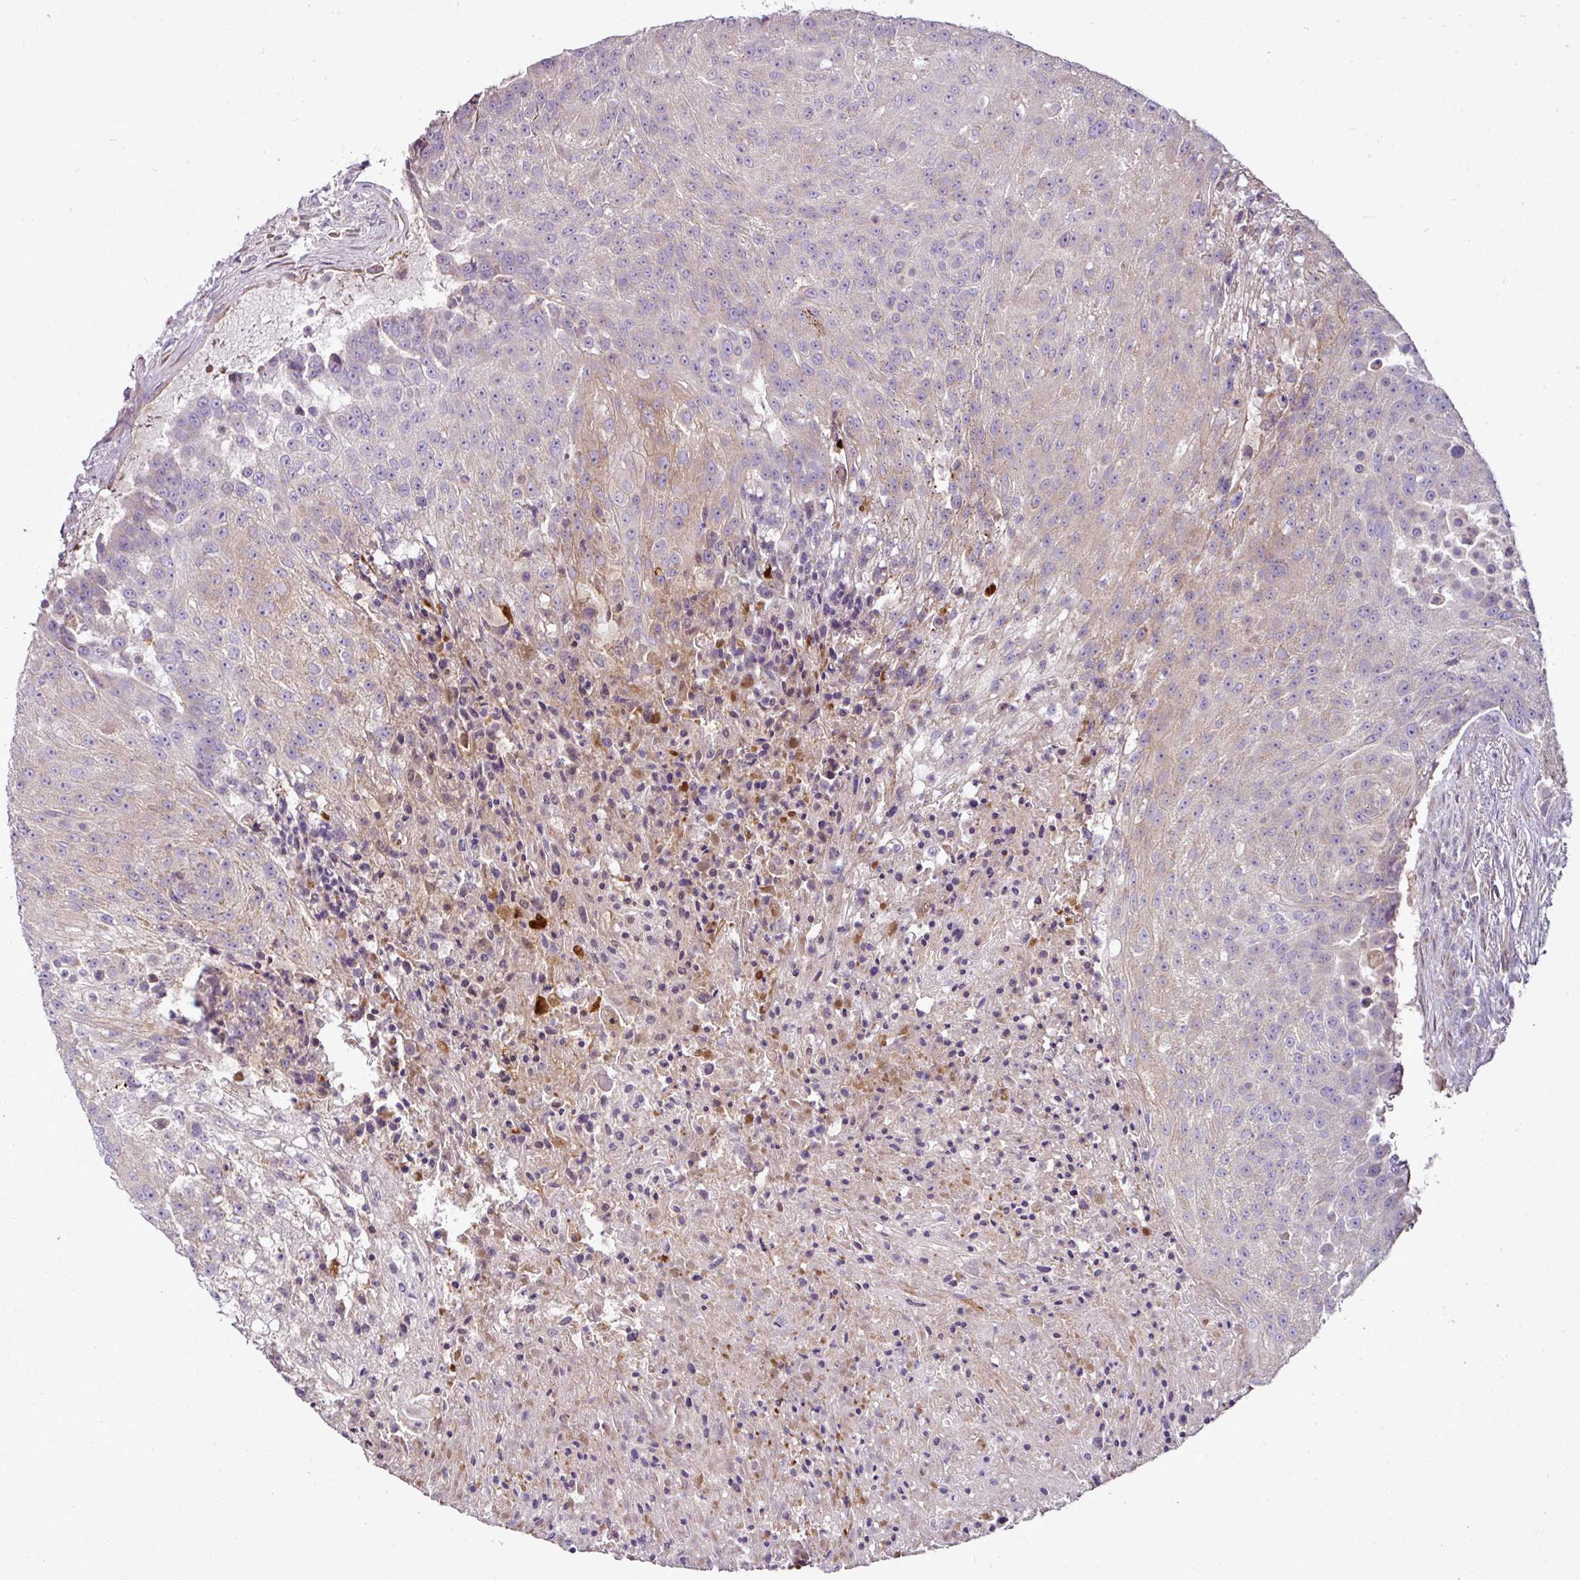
{"staining": {"intensity": "weak", "quantity": "25%-75%", "location": "cytoplasmic/membranous"}, "tissue": "urothelial cancer", "cell_type": "Tumor cells", "image_type": "cancer", "snomed": [{"axis": "morphology", "description": "Urothelial carcinoma, High grade"}, {"axis": "topography", "description": "Urinary bladder"}], "caption": "A histopathology image of urothelial cancer stained for a protein displays weak cytoplasmic/membranous brown staining in tumor cells.", "gene": "GAN", "patient": {"sex": "female", "age": 63}}